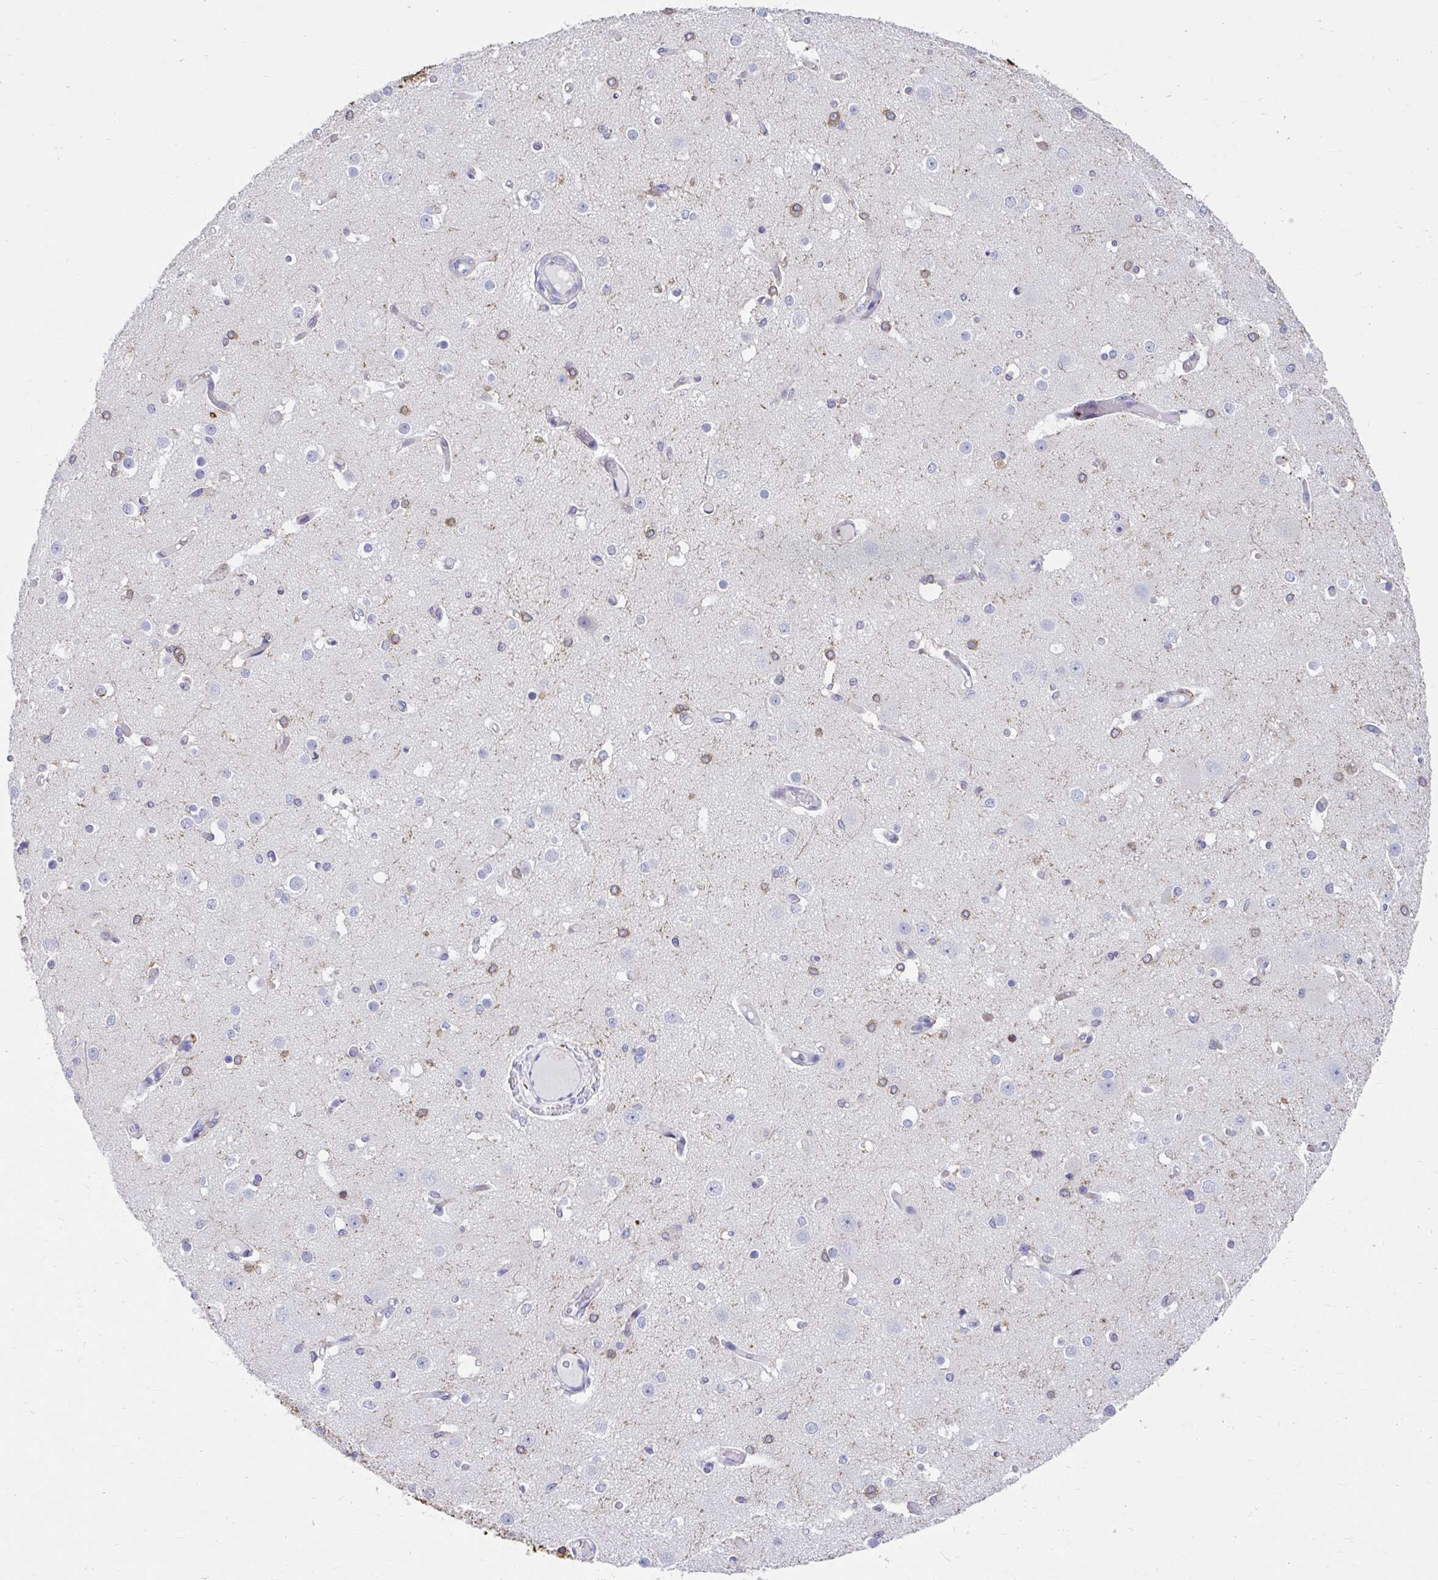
{"staining": {"intensity": "negative", "quantity": "none", "location": "none"}, "tissue": "cerebral cortex", "cell_type": "Endothelial cells", "image_type": "normal", "snomed": [{"axis": "morphology", "description": "Normal tissue, NOS"}, {"axis": "morphology", "description": "Inflammation, NOS"}, {"axis": "topography", "description": "Cerebral cortex"}], "caption": "A micrograph of cerebral cortex stained for a protein shows no brown staining in endothelial cells. (DAB (3,3'-diaminobenzidine) immunohistochemistry (IHC) with hematoxylin counter stain).", "gene": "ZNF33A", "patient": {"sex": "male", "age": 6}}